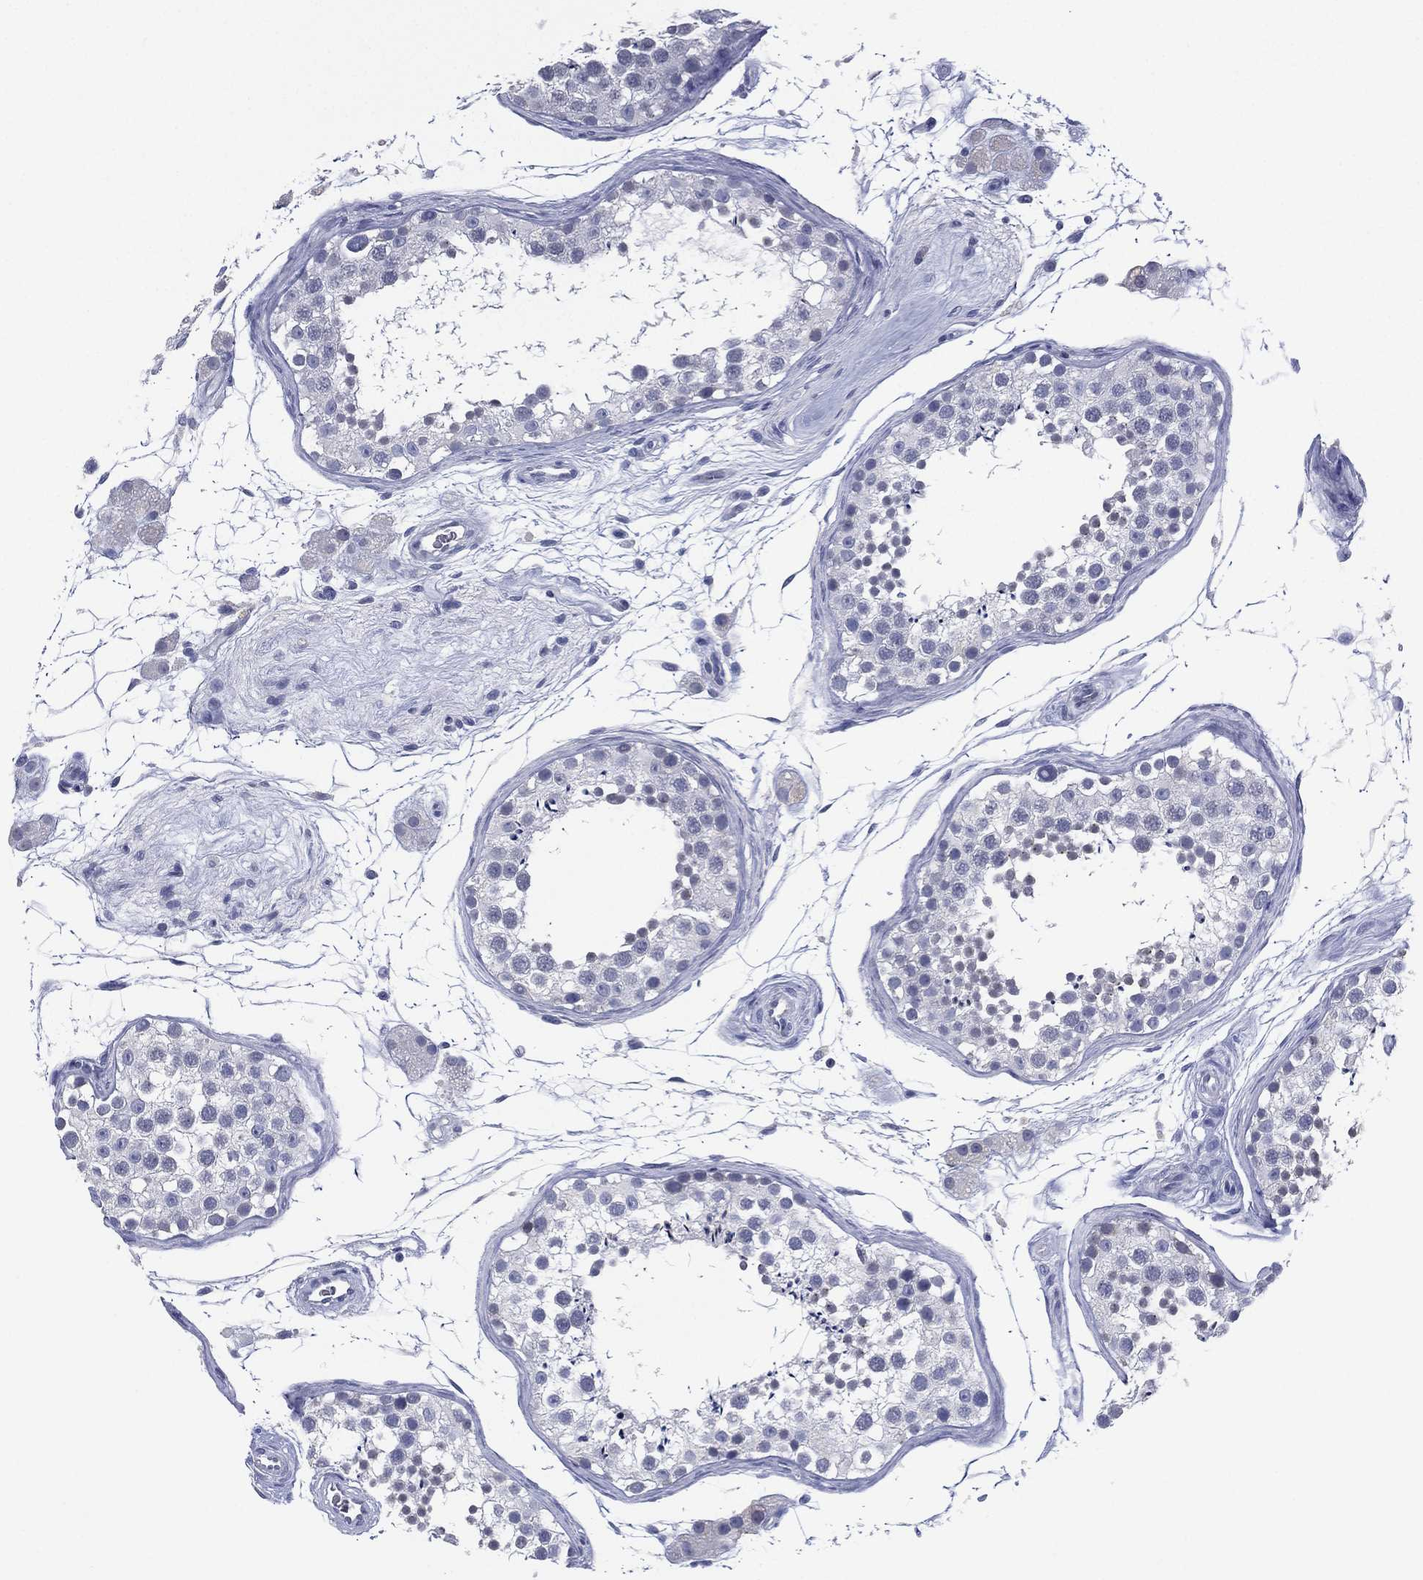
{"staining": {"intensity": "negative", "quantity": "none", "location": "none"}, "tissue": "testis", "cell_type": "Cells in seminiferous ducts", "image_type": "normal", "snomed": [{"axis": "morphology", "description": "Normal tissue, NOS"}, {"axis": "topography", "description": "Testis"}], "caption": "The micrograph shows no staining of cells in seminiferous ducts in benign testis.", "gene": "KRT35", "patient": {"sex": "male", "age": 41}}